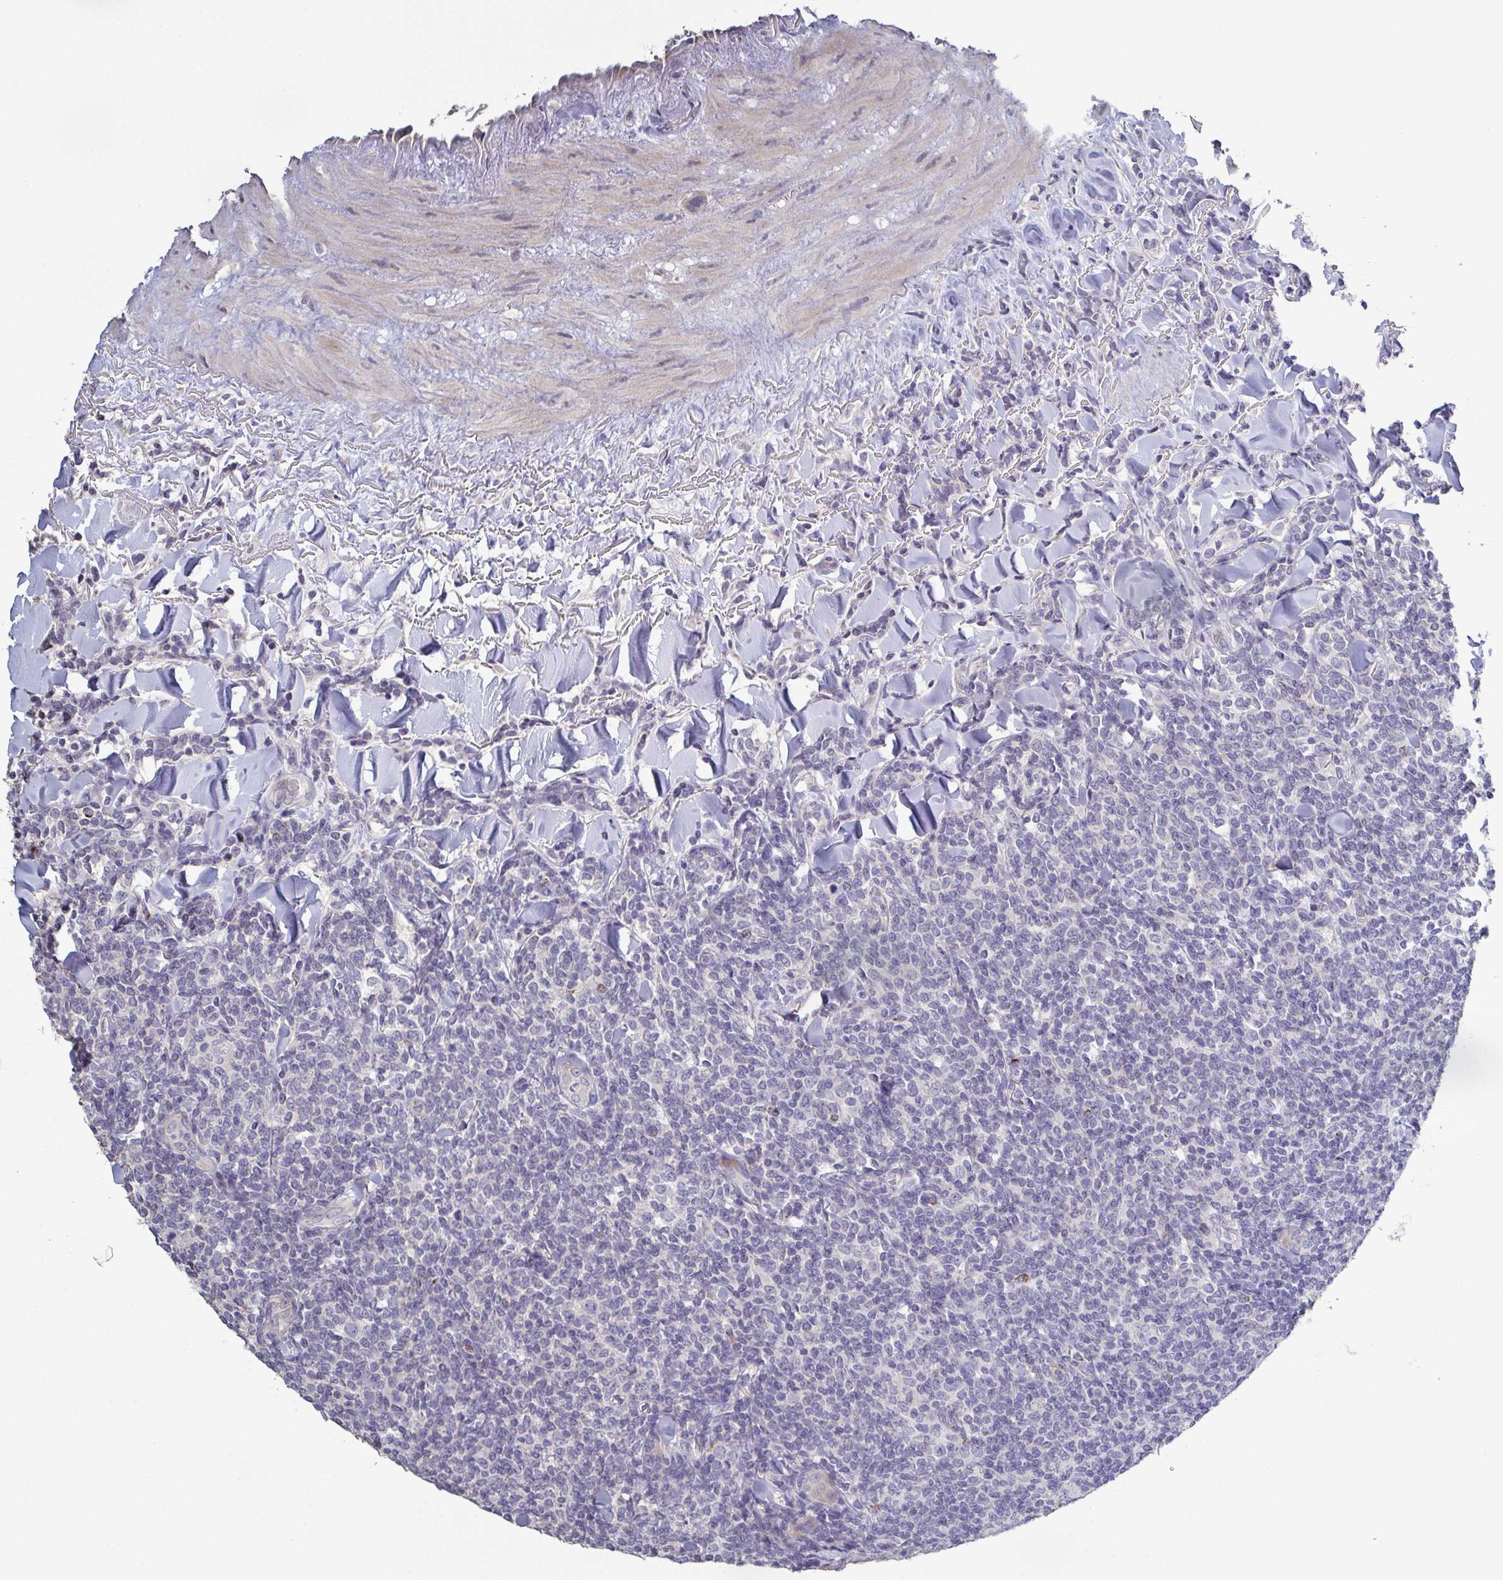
{"staining": {"intensity": "negative", "quantity": "none", "location": "none"}, "tissue": "lymphoma", "cell_type": "Tumor cells", "image_type": "cancer", "snomed": [{"axis": "morphology", "description": "Malignant lymphoma, non-Hodgkin's type, Low grade"}, {"axis": "topography", "description": "Lymph node"}], "caption": "Tumor cells show no significant protein expression in lymphoma. (DAB immunohistochemistry (IHC) with hematoxylin counter stain).", "gene": "GLDC", "patient": {"sex": "female", "age": 56}}